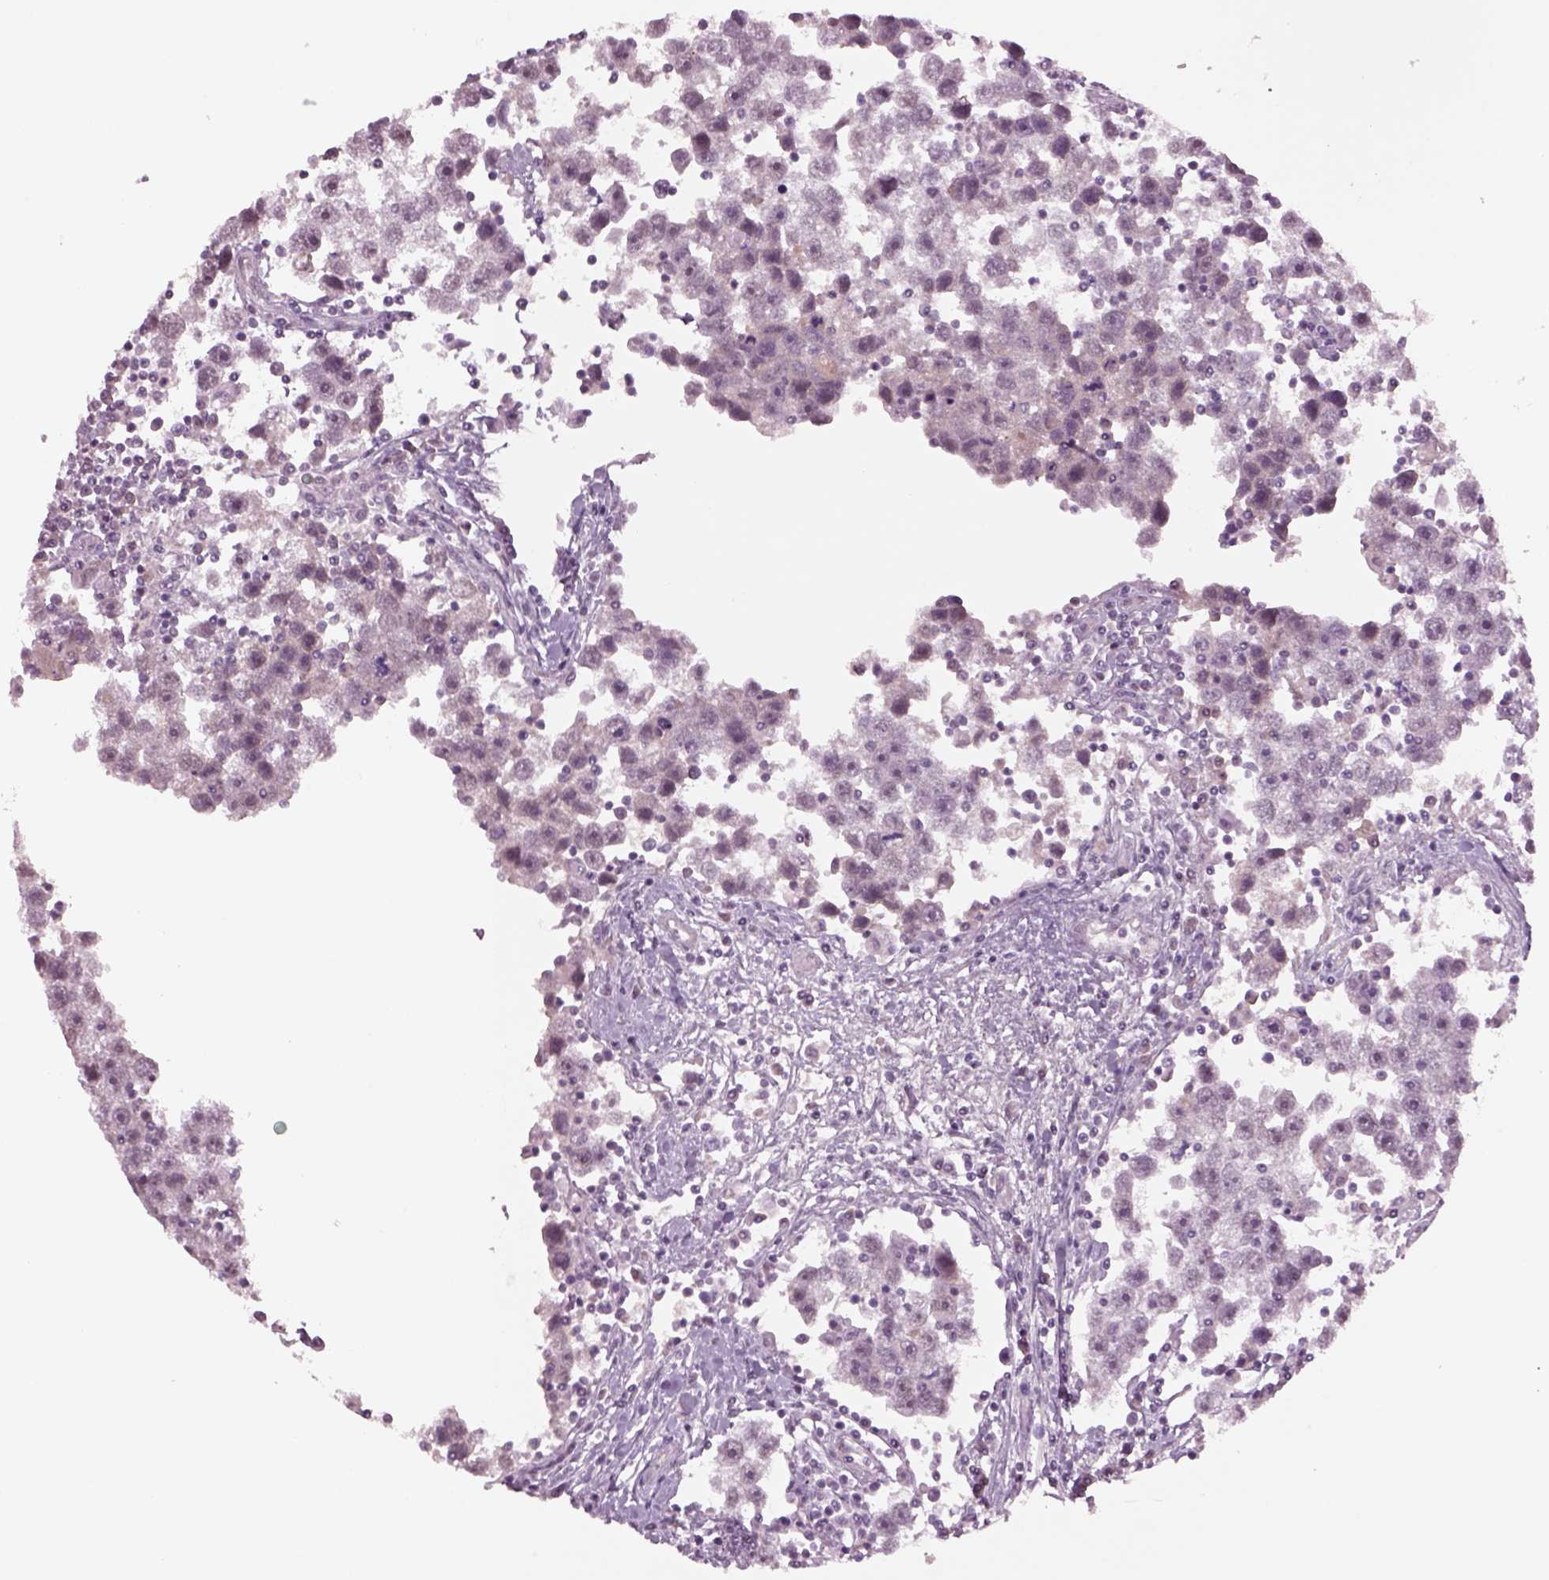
{"staining": {"intensity": "negative", "quantity": "none", "location": "none"}, "tissue": "testis cancer", "cell_type": "Tumor cells", "image_type": "cancer", "snomed": [{"axis": "morphology", "description": "Seminoma, NOS"}, {"axis": "topography", "description": "Testis"}], "caption": "Tumor cells are negative for brown protein staining in testis cancer (seminoma). The staining is performed using DAB brown chromogen with nuclei counter-stained in using hematoxylin.", "gene": "SEPHS1", "patient": {"sex": "male", "age": 30}}